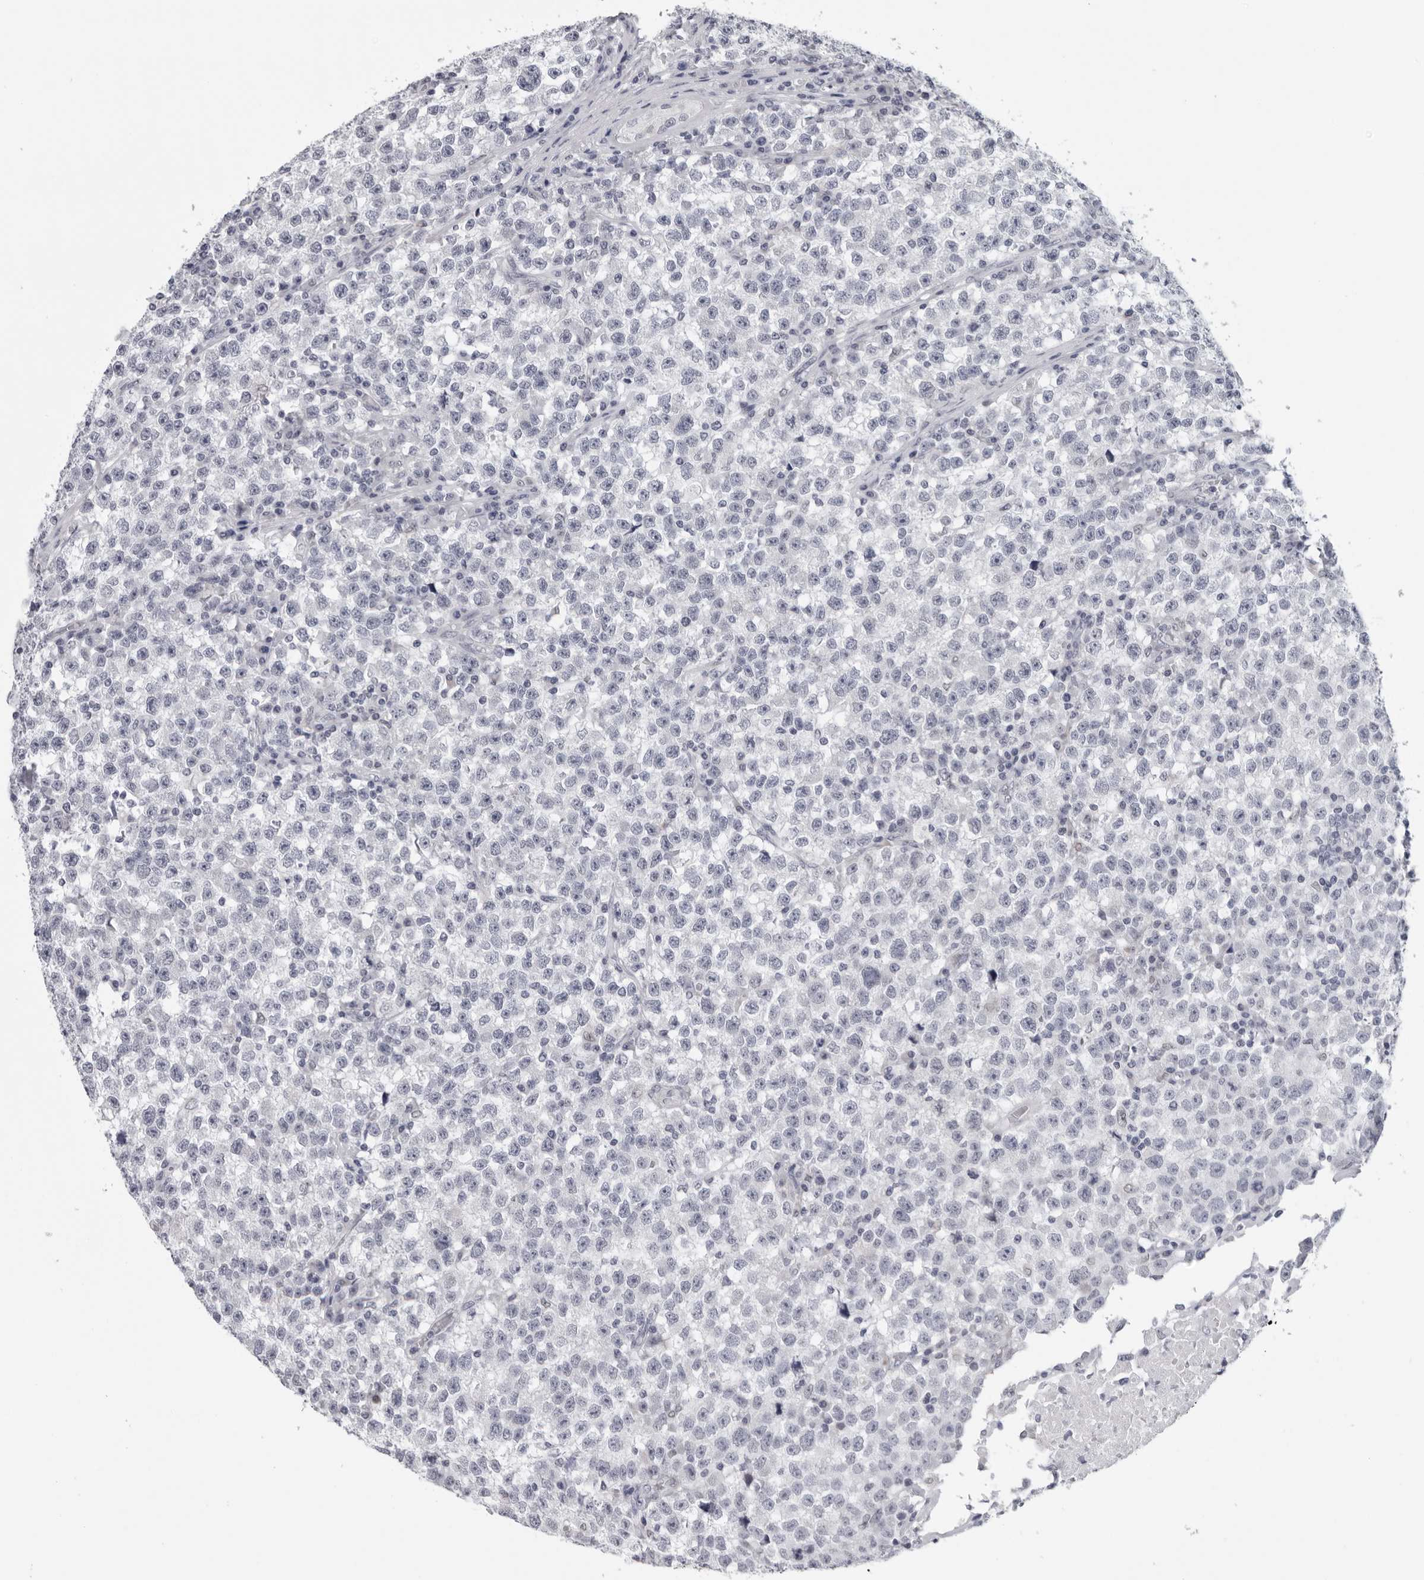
{"staining": {"intensity": "negative", "quantity": "none", "location": "none"}, "tissue": "testis cancer", "cell_type": "Tumor cells", "image_type": "cancer", "snomed": [{"axis": "morphology", "description": "Seminoma, NOS"}, {"axis": "topography", "description": "Testis"}], "caption": "A micrograph of testis cancer (seminoma) stained for a protein demonstrates no brown staining in tumor cells.", "gene": "CPT2", "patient": {"sex": "male", "age": 22}}